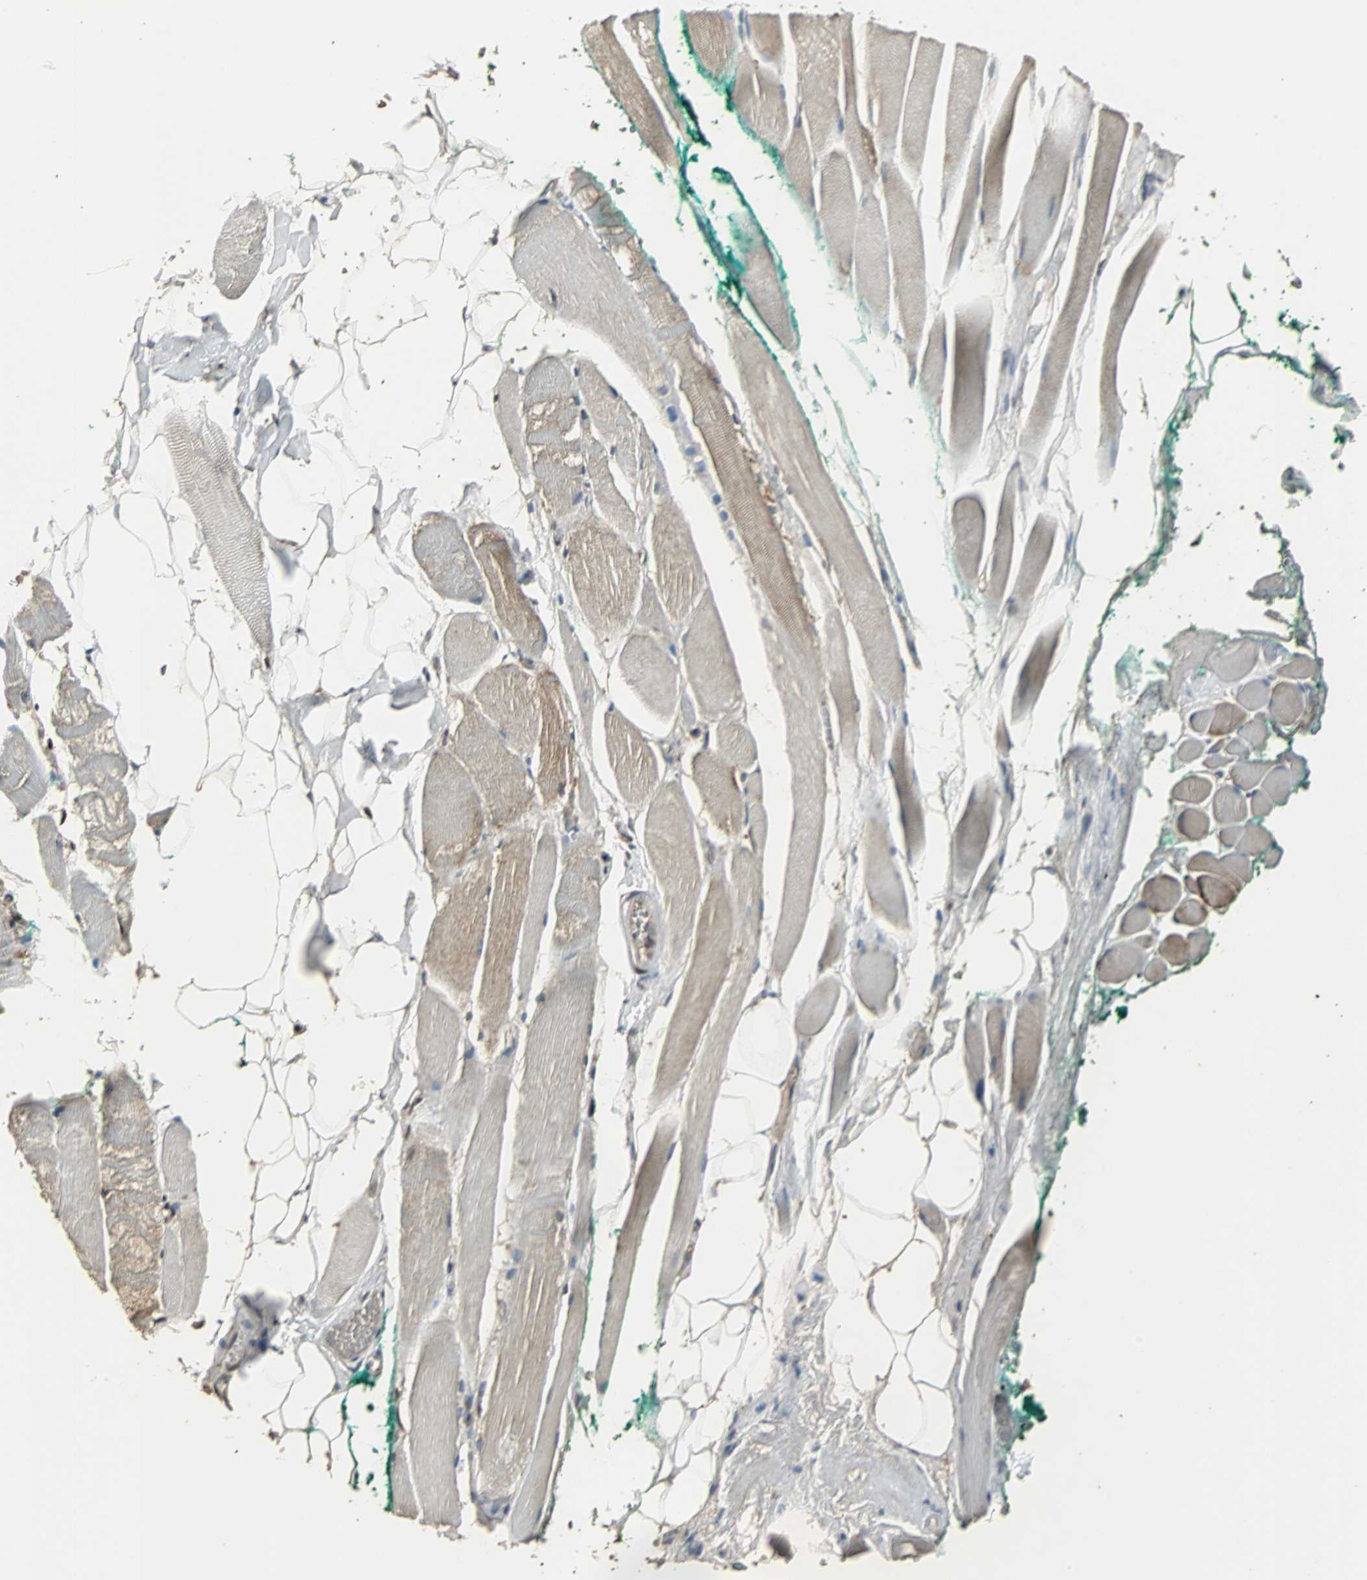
{"staining": {"intensity": "moderate", "quantity": ">75%", "location": "cytoplasmic/membranous,nuclear"}, "tissue": "skeletal muscle", "cell_type": "Myocytes", "image_type": "normal", "snomed": [{"axis": "morphology", "description": "Normal tissue, NOS"}, {"axis": "topography", "description": "Skeletal muscle"}, {"axis": "topography", "description": "Peripheral nerve tissue"}], "caption": "An IHC image of unremarkable tissue is shown. Protein staining in brown labels moderate cytoplasmic/membranous,nuclear positivity in skeletal muscle within myocytes.", "gene": "TAF5", "patient": {"sex": "female", "age": 84}}